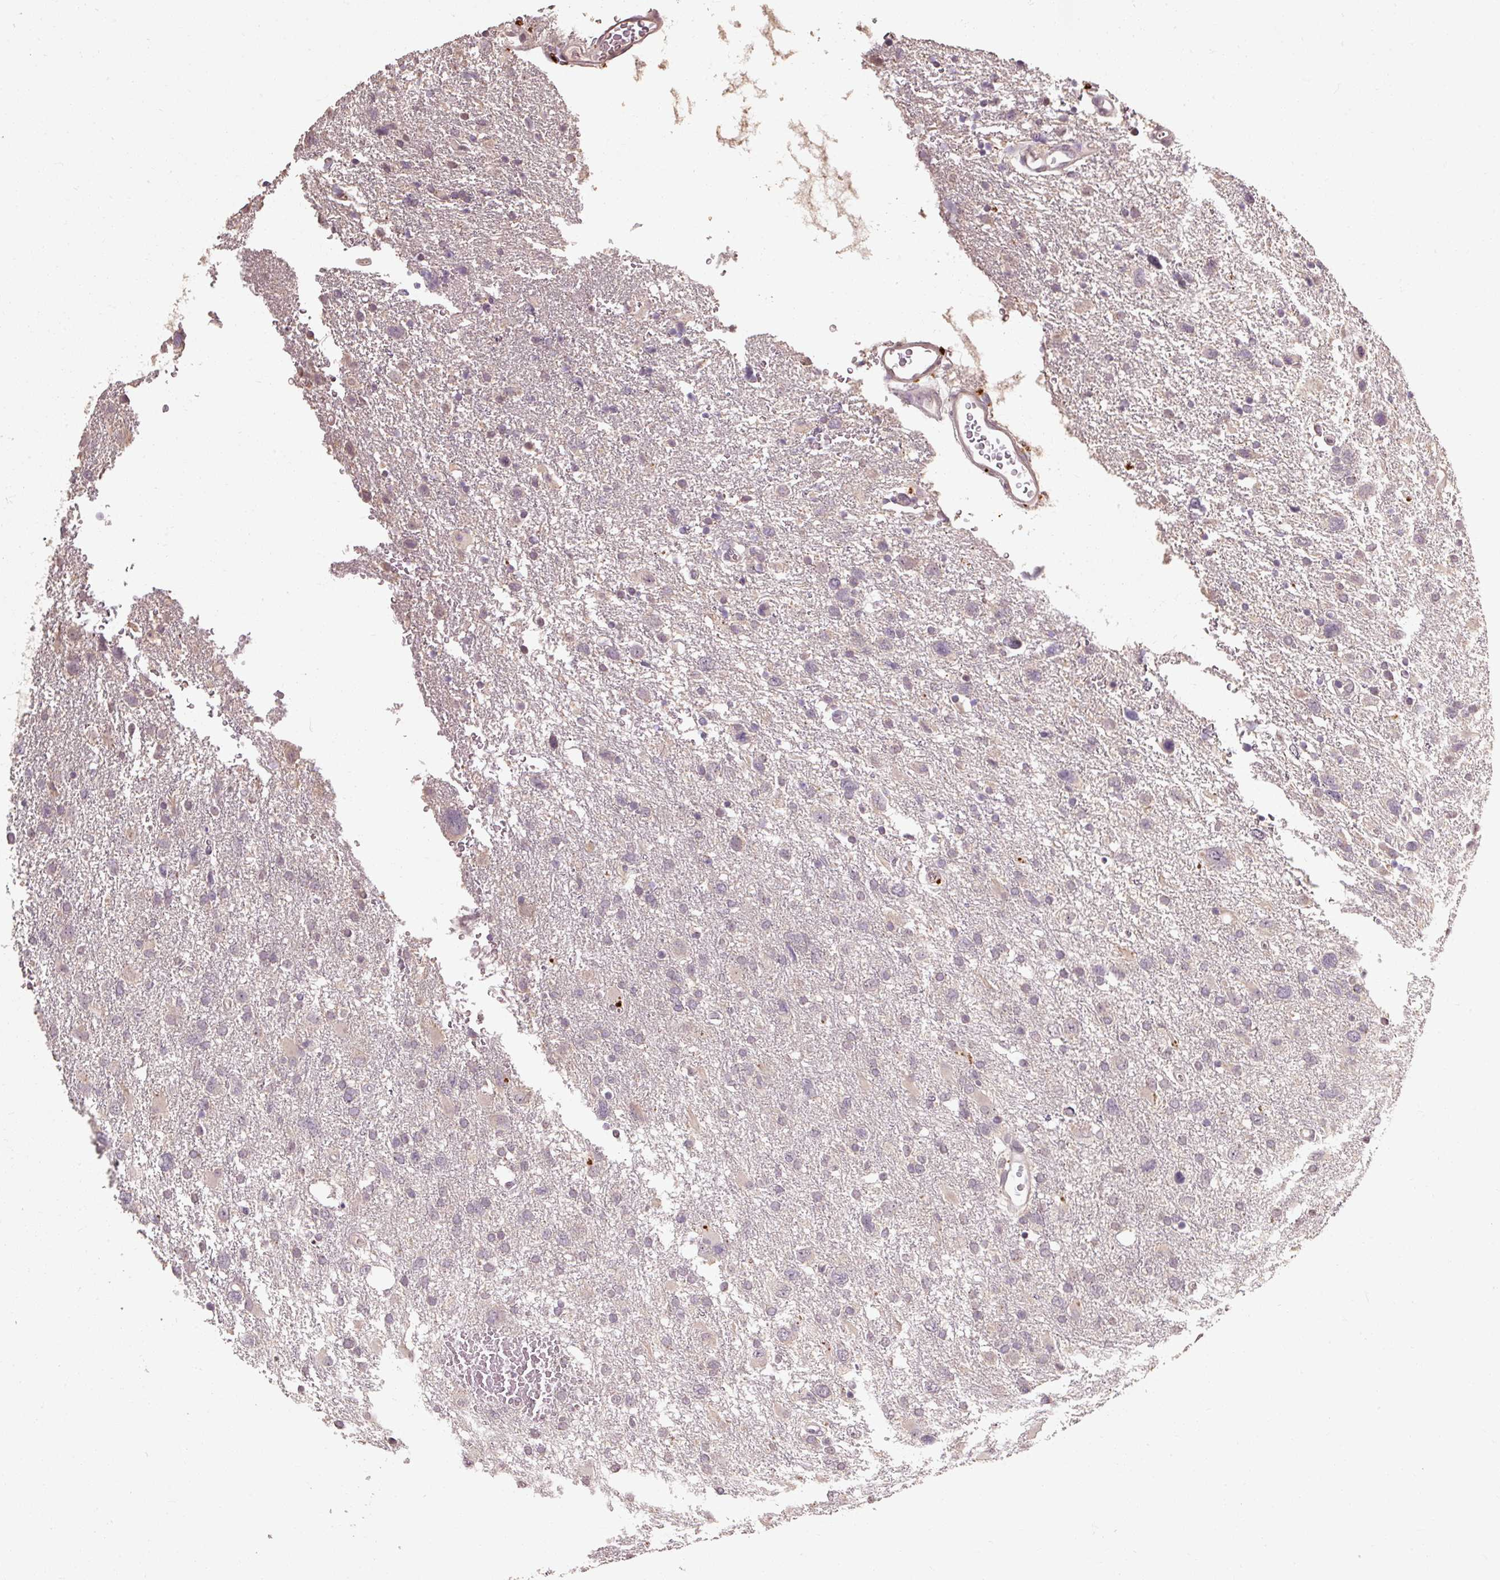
{"staining": {"intensity": "negative", "quantity": "none", "location": "none"}, "tissue": "glioma", "cell_type": "Tumor cells", "image_type": "cancer", "snomed": [{"axis": "morphology", "description": "Glioma, malignant, High grade"}, {"axis": "topography", "description": "Brain"}], "caption": "DAB immunohistochemical staining of human glioma demonstrates no significant staining in tumor cells. (DAB (3,3'-diaminobenzidine) immunohistochemistry visualized using brightfield microscopy, high magnification).", "gene": "CFAP65", "patient": {"sex": "male", "age": 61}}